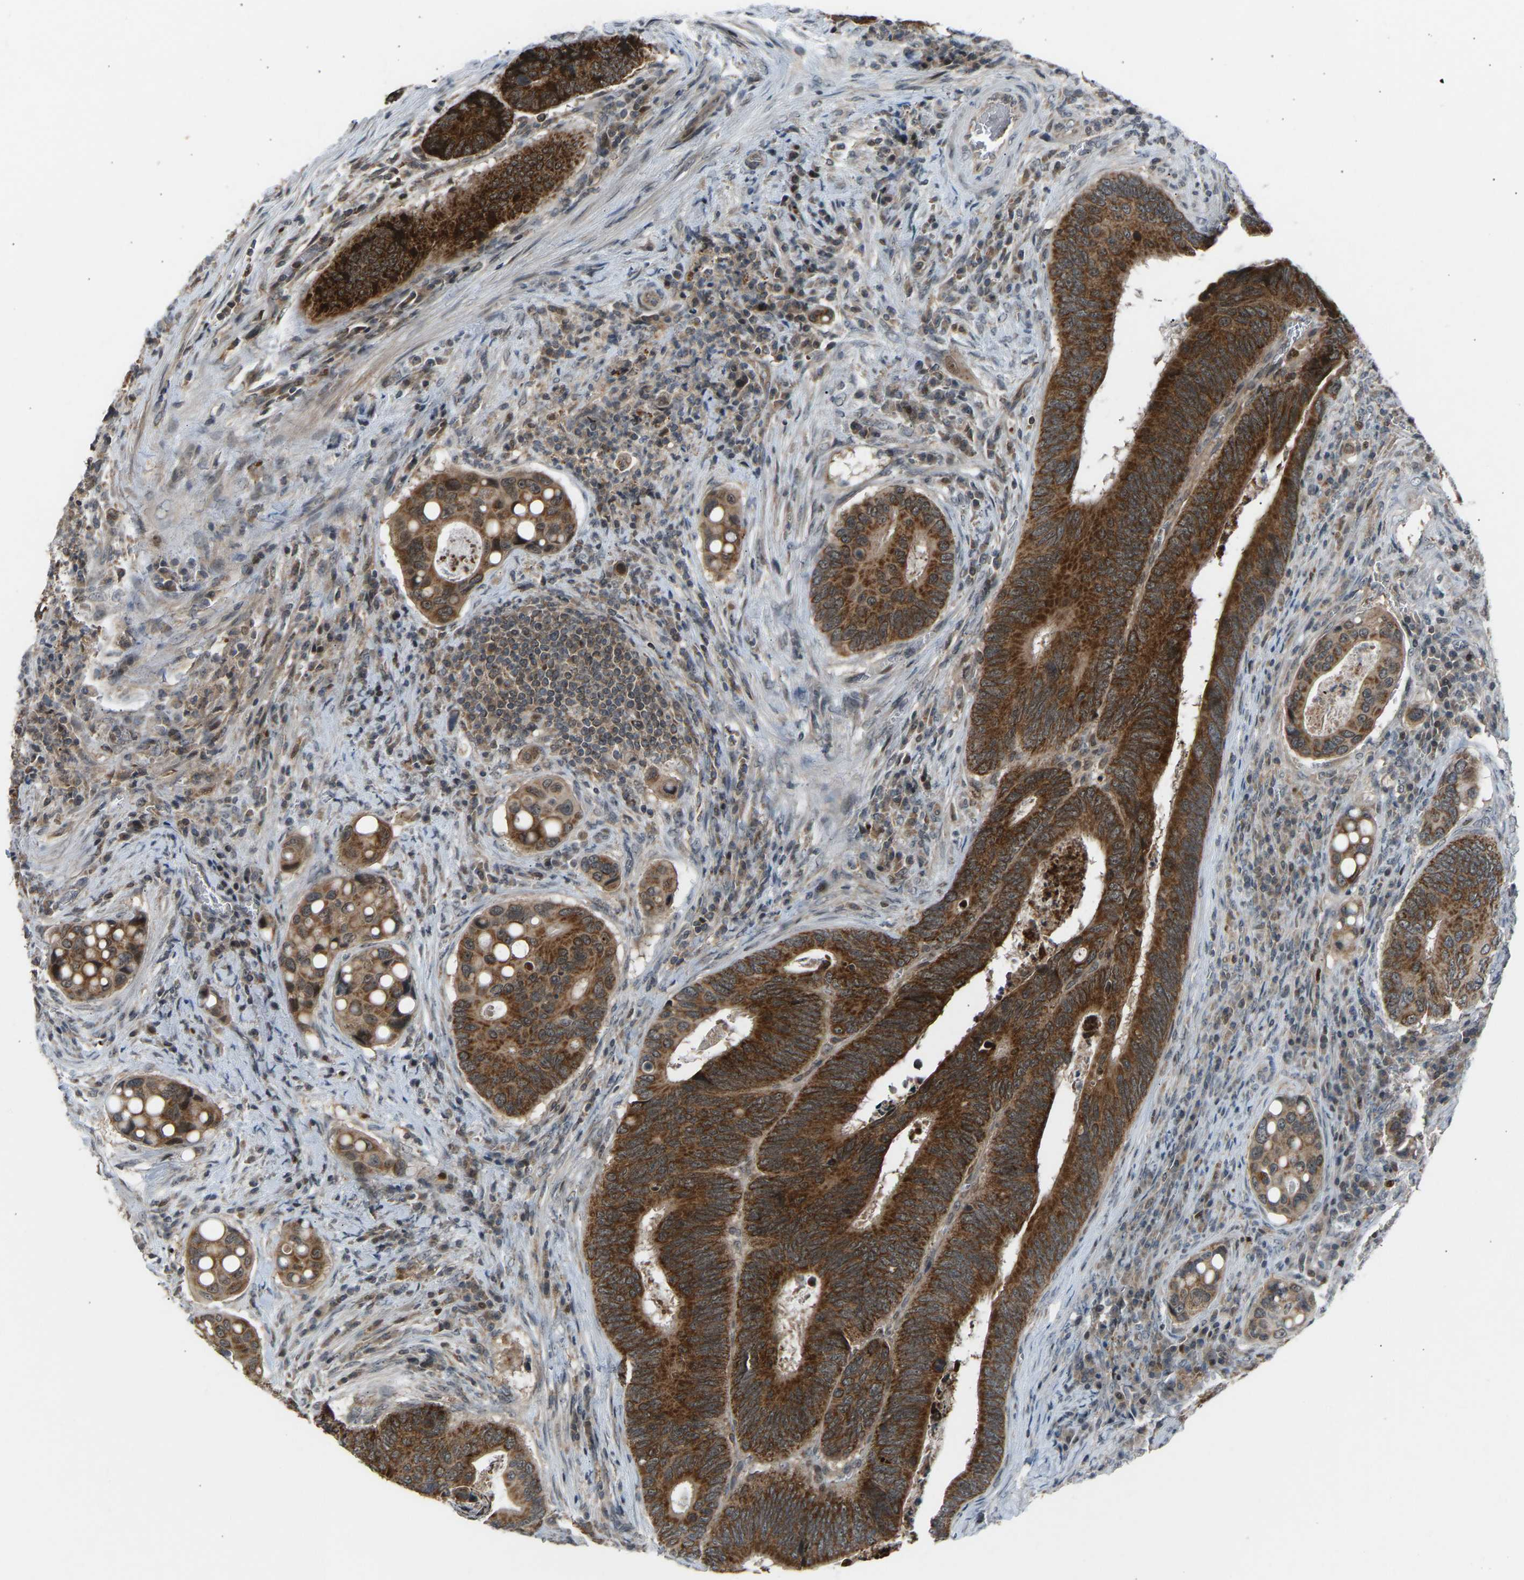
{"staining": {"intensity": "strong", "quantity": ">75%", "location": "cytoplasmic/membranous"}, "tissue": "colorectal cancer", "cell_type": "Tumor cells", "image_type": "cancer", "snomed": [{"axis": "morphology", "description": "Inflammation, NOS"}, {"axis": "morphology", "description": "Adenocarcinoma, NOS"}, {"axis": "topography", "description": "Colon"}], "caption": "Immunohistochemistry histopathology image of neoplastic tissue: colorectal adenocarcinoma stained using immunohistochemistry (IHC) reveals high levels of strong protein expression localized specifically in the cytoplasmic/membranous of tumor cells, appearing as a cytoplasmic/membranous brown color.", "gene": "SLIRP", "patient": {"sex": "male", "age": 72}}